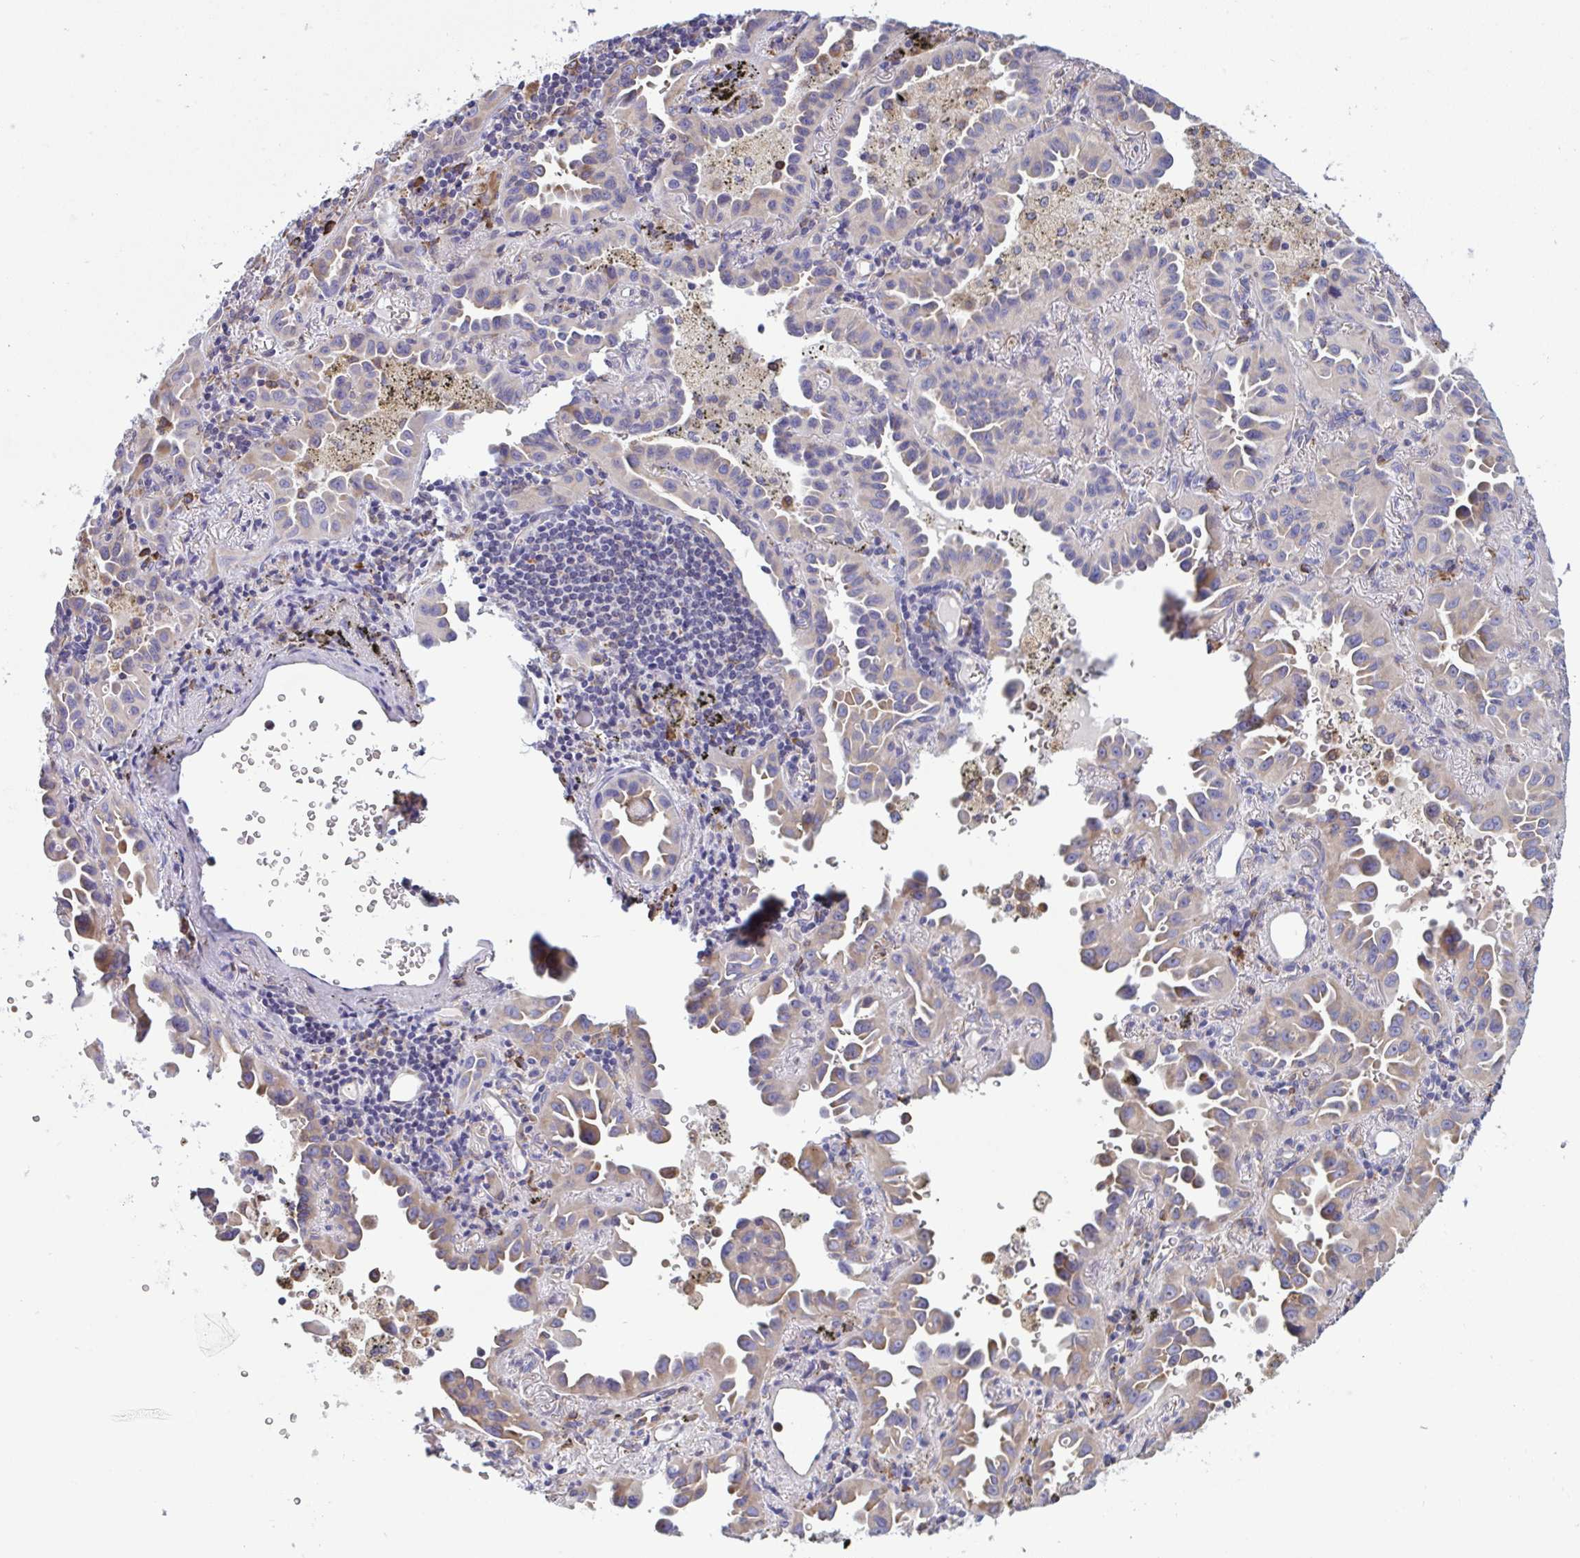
{"staining": {"intensity": "weak", "quantity": "<25%", "location": "cytoplasmic/membranous"}, "tissue": "lung cancer", "cell_type": "Tumor cells", "image_type": "cancer", "snomed": [{"axis": "morphology", "description": "Adenocarcinoma, NOS"}, {"axis": "topography", "description": "Lung"}], "caption": "The image shows no staining of tumor cells in lung adenocarcinoma. The staining was performed using DAB to visualize the protein expression in brown, while the nuclei were stained in blue with hematoxylin (Magnification: 20x).", "gene": "MYMK", "patient": {"sex": "male", "age": 68}}